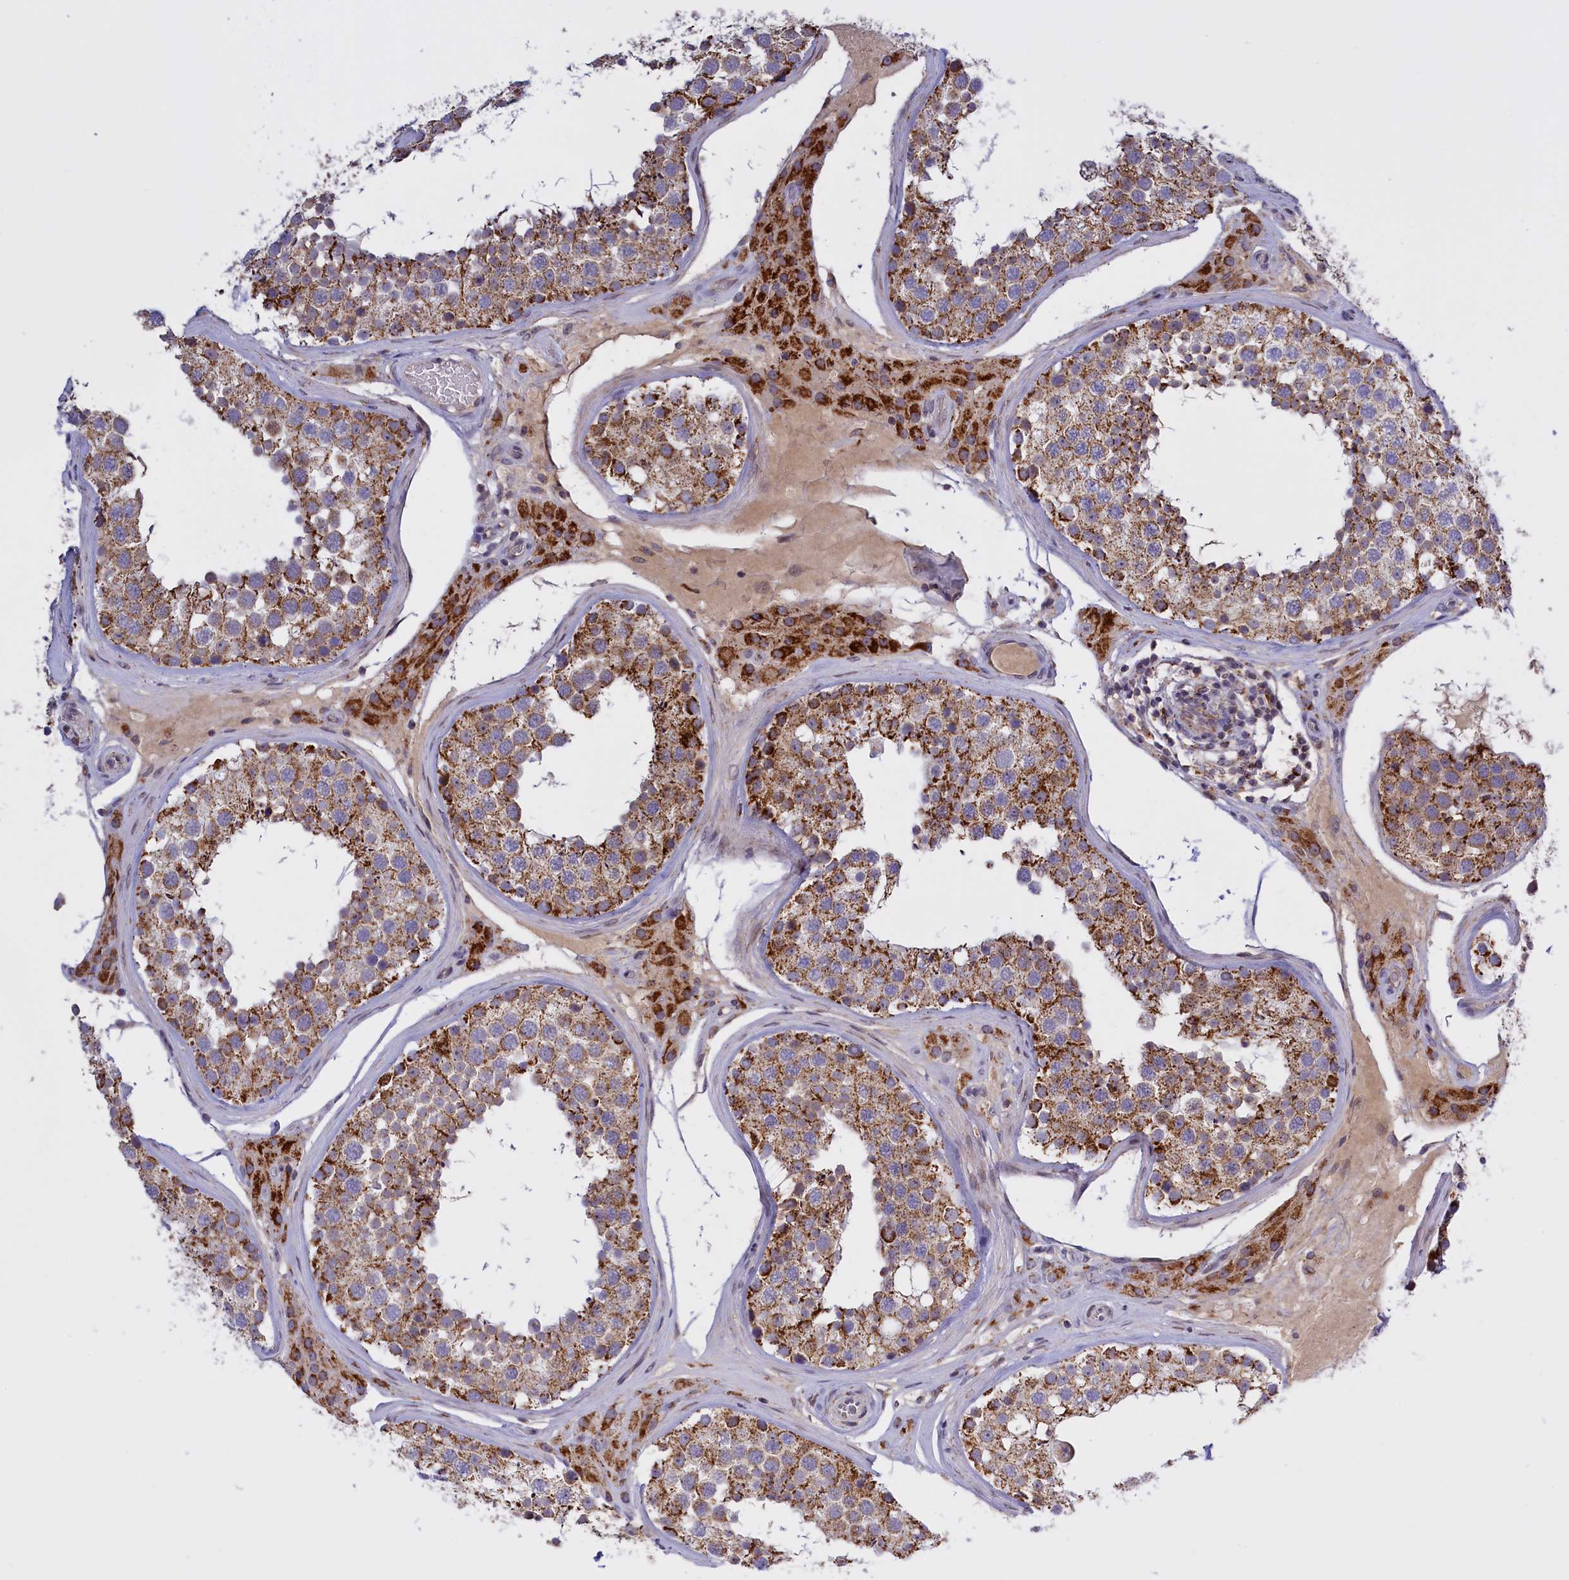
{"staining": {"intensity": "moderate", "quantity": "25%-75%", "location": "cytoplasmic/membranous"}, "tissue": "testis", "cell_type": "Cells in seminiferous ducts", "image_type": "normal", "snomed": [{"axis": "morphology", "description": "Normal tissue, NOS"}, {"axis": "topography", "description": "Testis"}], "caption": "This is an image of immunohistochemistry (IHC) staining of benign testis, which shows moderate expression in the cytoplasmic/membranous of cells in seminiferous ducts.", "gene": "FAM149B1", "patient": {"sex": "male", "age": 46}}